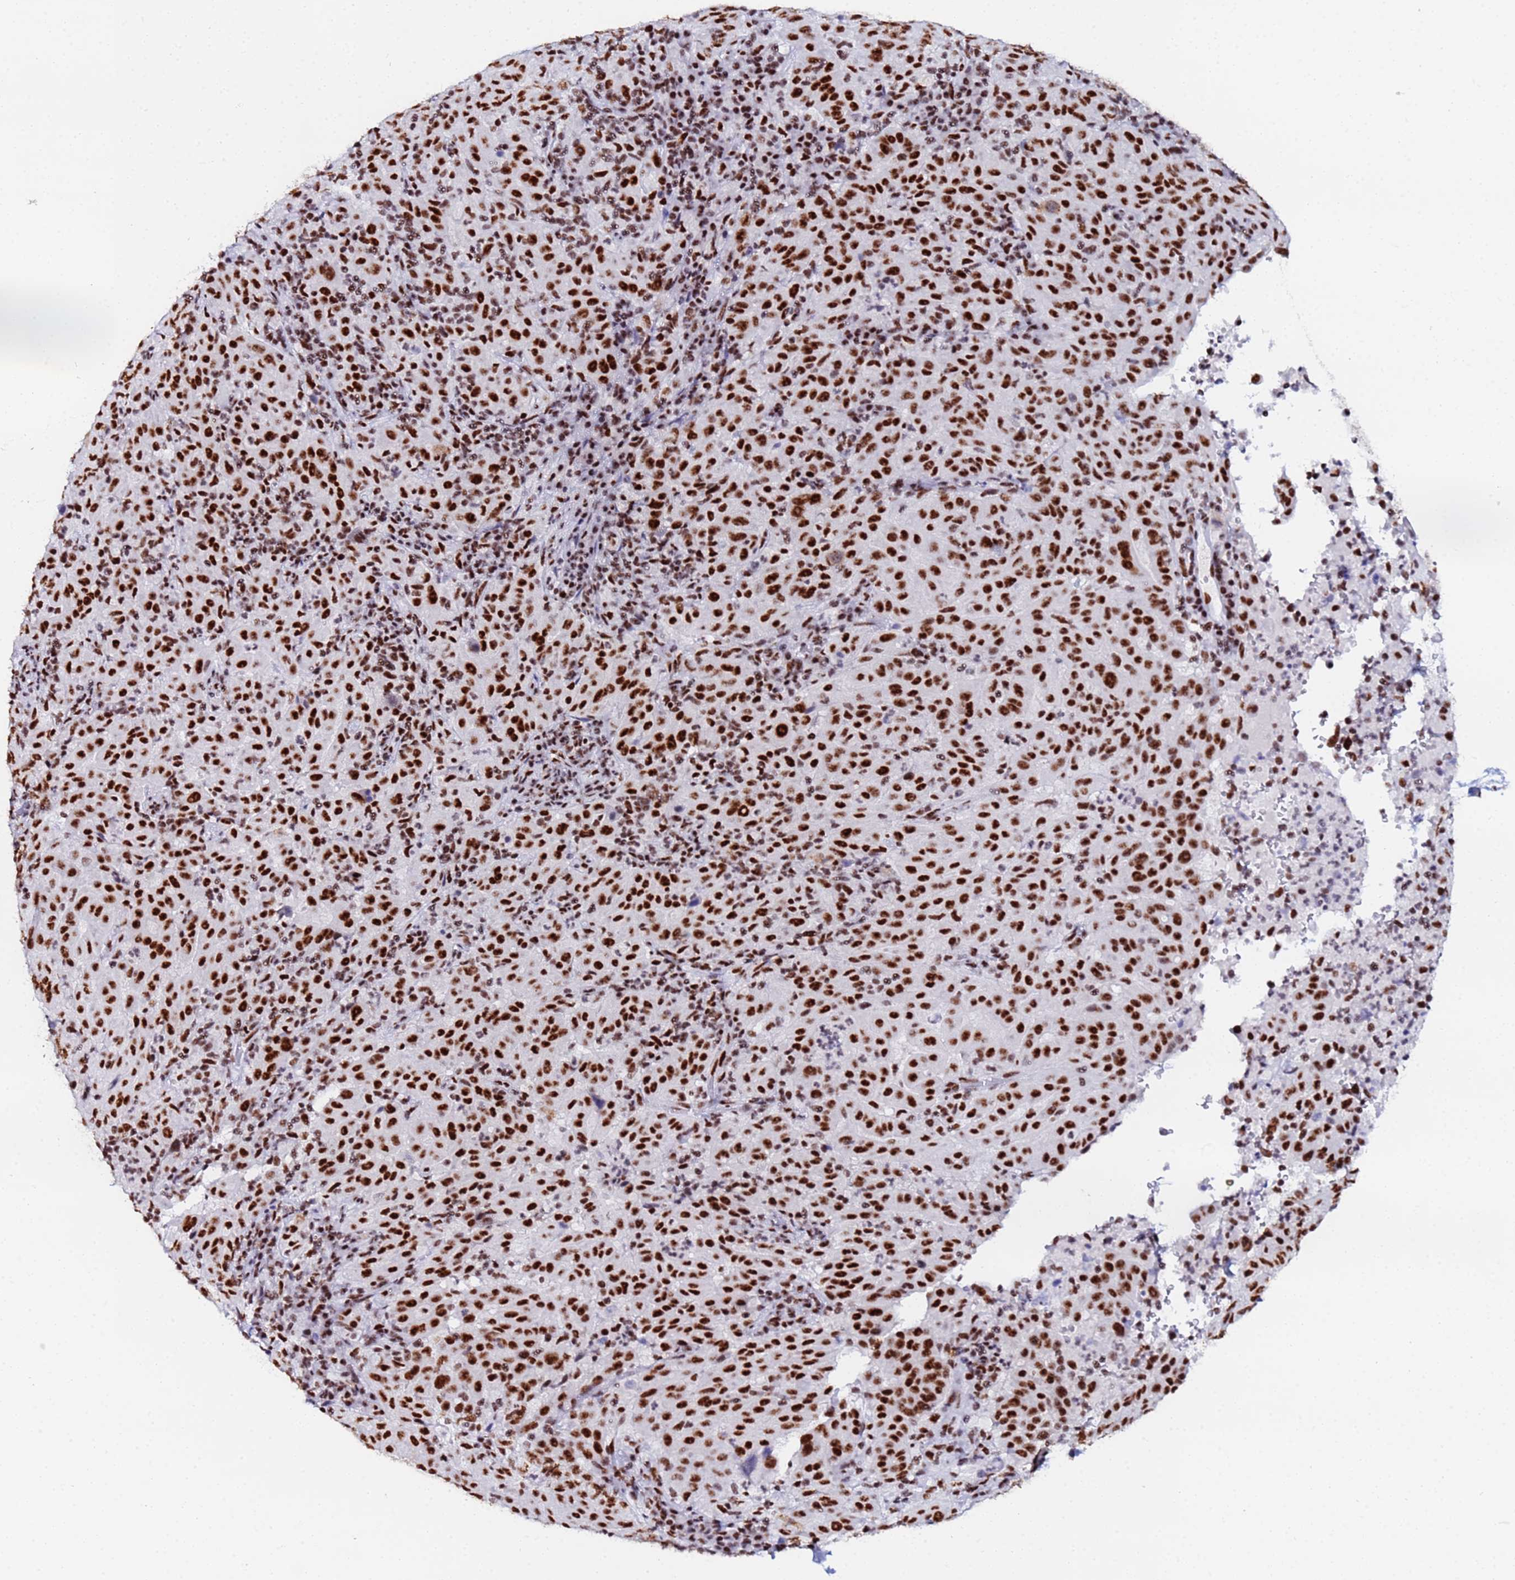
{"staining": {"intensity": "strong", "quantity": ">75%", "location": "nuclear"}, "tissue": "pancreatic cancer", "cell_type": "Tumor cells", "image_type": "cancer", "snomed": [{"axis": "morphology", "description": "Adenocarcinoma, NOS"}, {"axis": "topography", "description": "Pancreas"}], "caption": "Pancreatic cancer tissue displays strong nuclear staining in about >75% of tumor cells Nuclei are stained in blue.", "gene": "SNRPA1", "patient": {"sex": "male", "age": 63}}